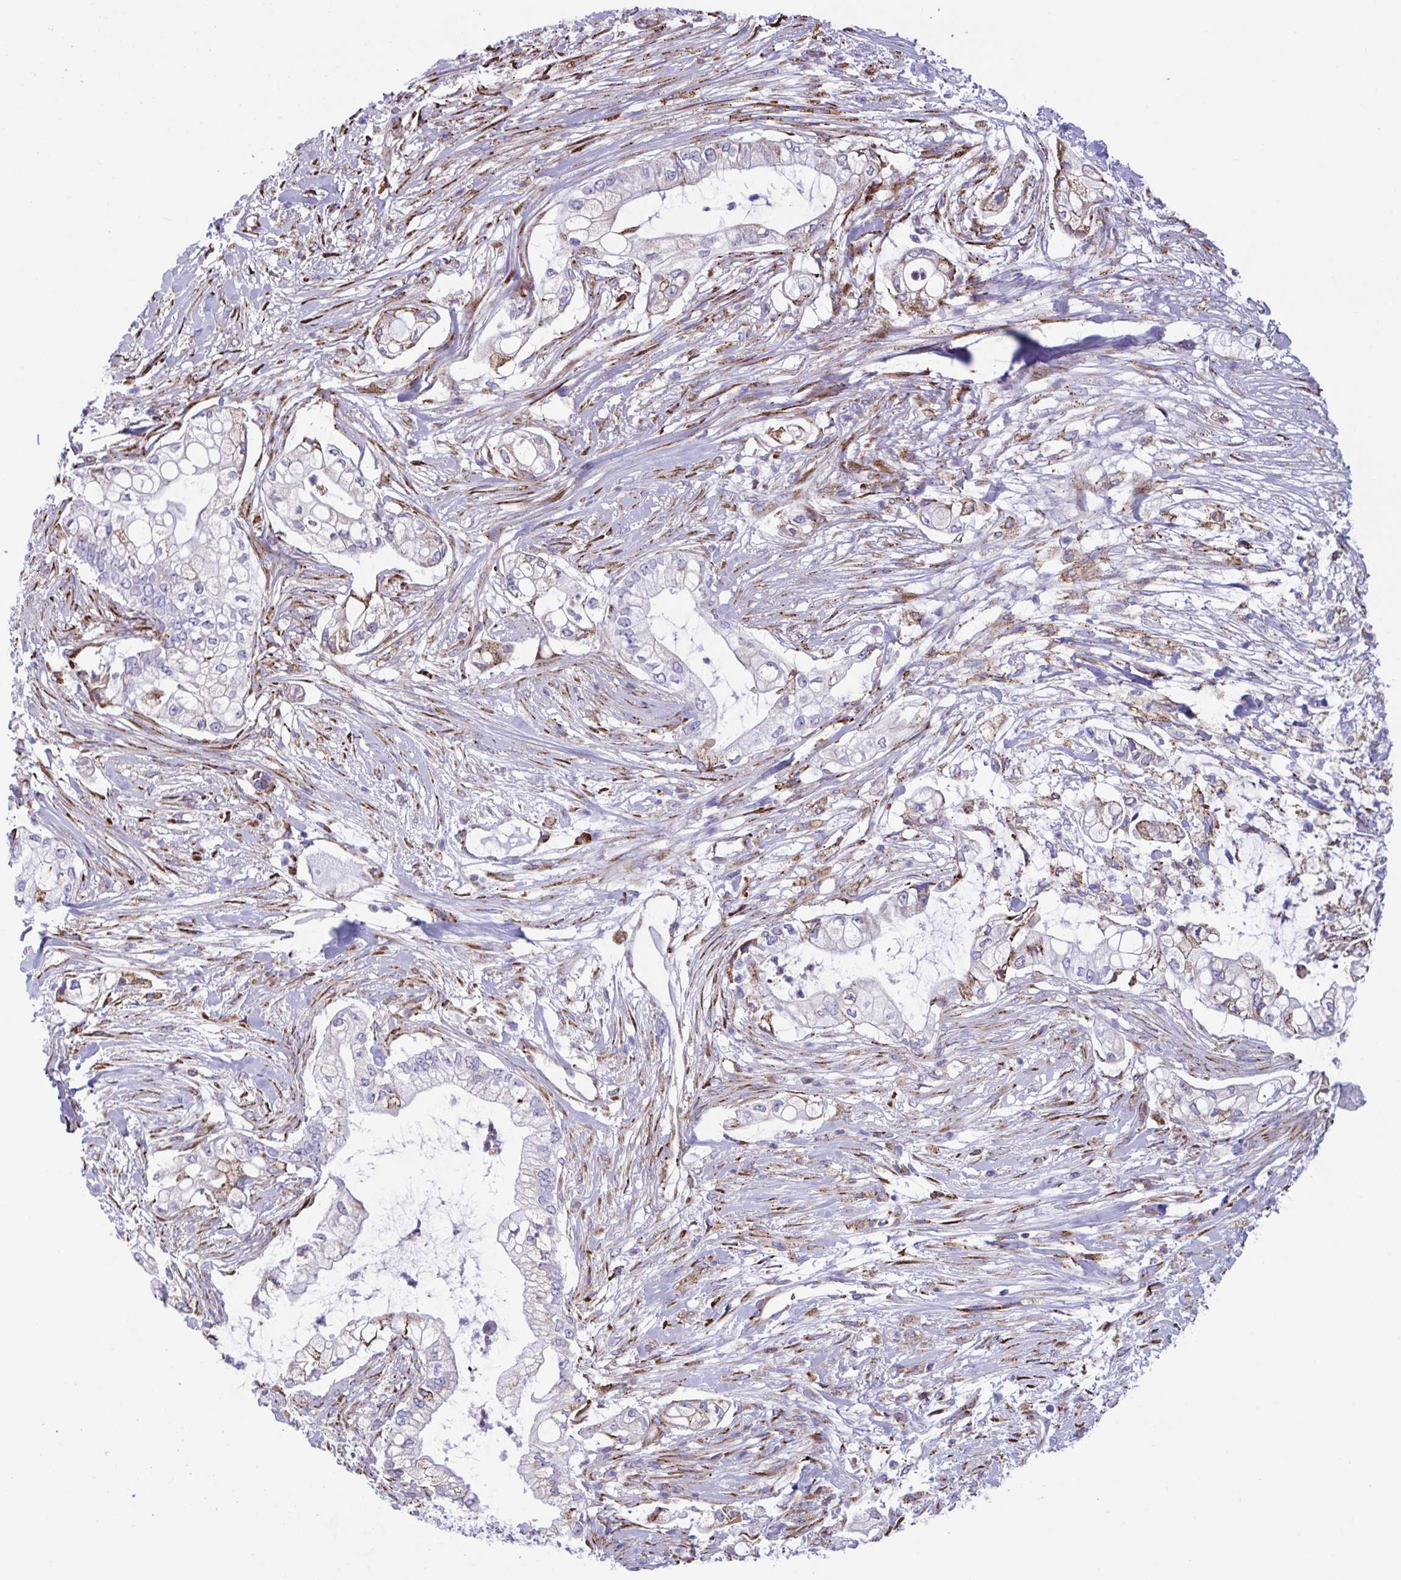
{"staining": {"intensity": "moderate", "quantity": "<25%", "location": "cytoplasmic/membranous"}, "tissue": "pancreatic cancer", "cell_type": "Tumor cells", "image_type": "cancer", "snomed": [{"axis": "morphology", "description": "Adenocarcinoma, NOS"}, {"axis": "topography", "description": "Pancreas"}], "caption": "Human adenocarcinoma (pancreatic) stained for a protein (brown) exhibits moderate cytoplasmic/membranous positive staining in approximately <25% of tumor cells.", "gene": "PEAK3", "patient": {"sex": "female", "age": 69}}